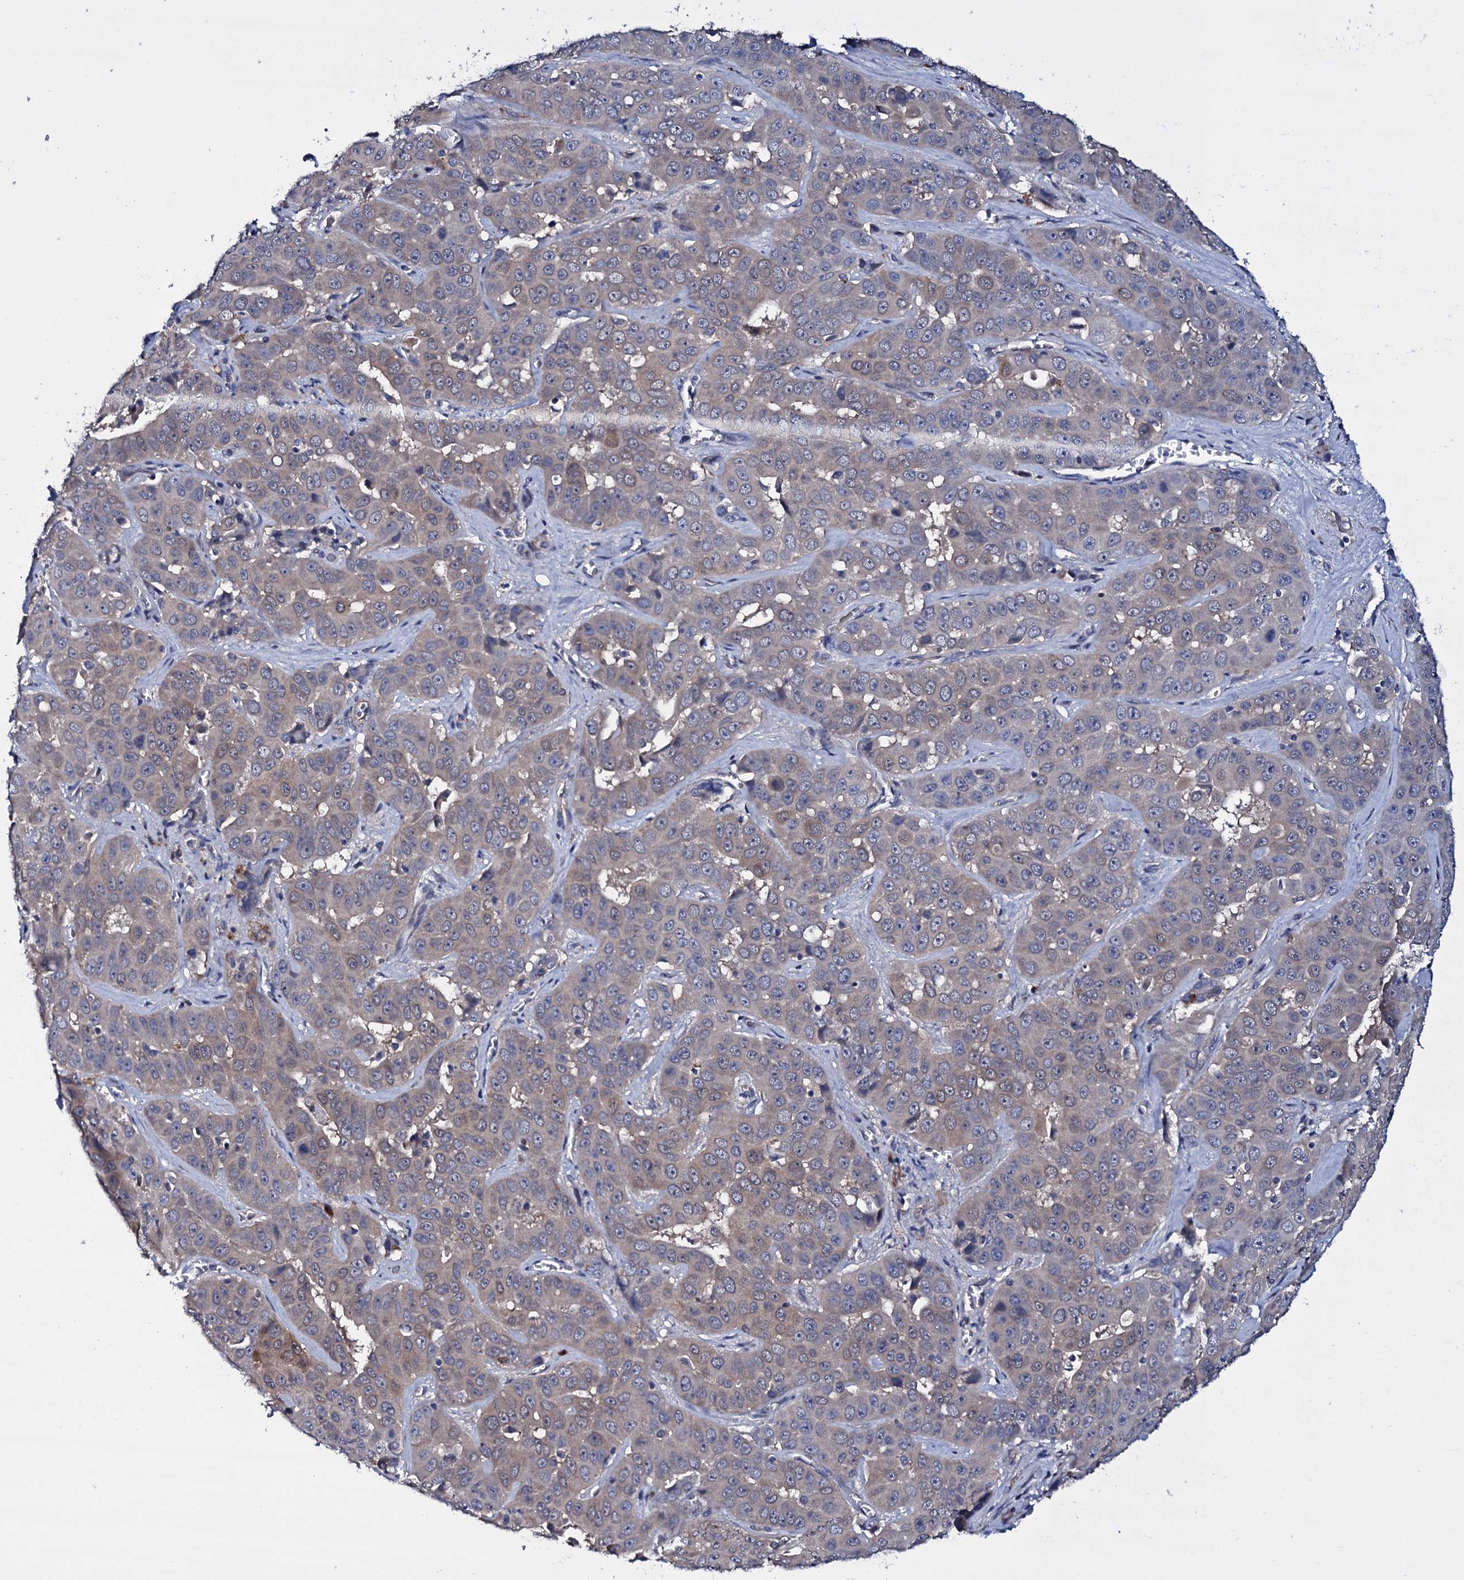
{"staining": {"intensity": "weak", "quantity": "<25%", "location": "cytoplasmic/membranous"}, "tissue": "liver cancer", "cell_type": "Tumor cells", "image_type": "cancer", "snomed": [{"axis": "morphology", "description": "Cholangiocarcinoma"}, {"axis": "topography", "description": "Liver"}], "caption": "Protein analysis of liver cholangiocarcinoma demonstrates no significant expression in tumor cells. Brightfield microscopy of IHC stained with DAB (brown) and hematoxylin (blue), captured at high magnification.", "gene": "BCL2L14", "patient": {"sex": "female", "age": 52}}